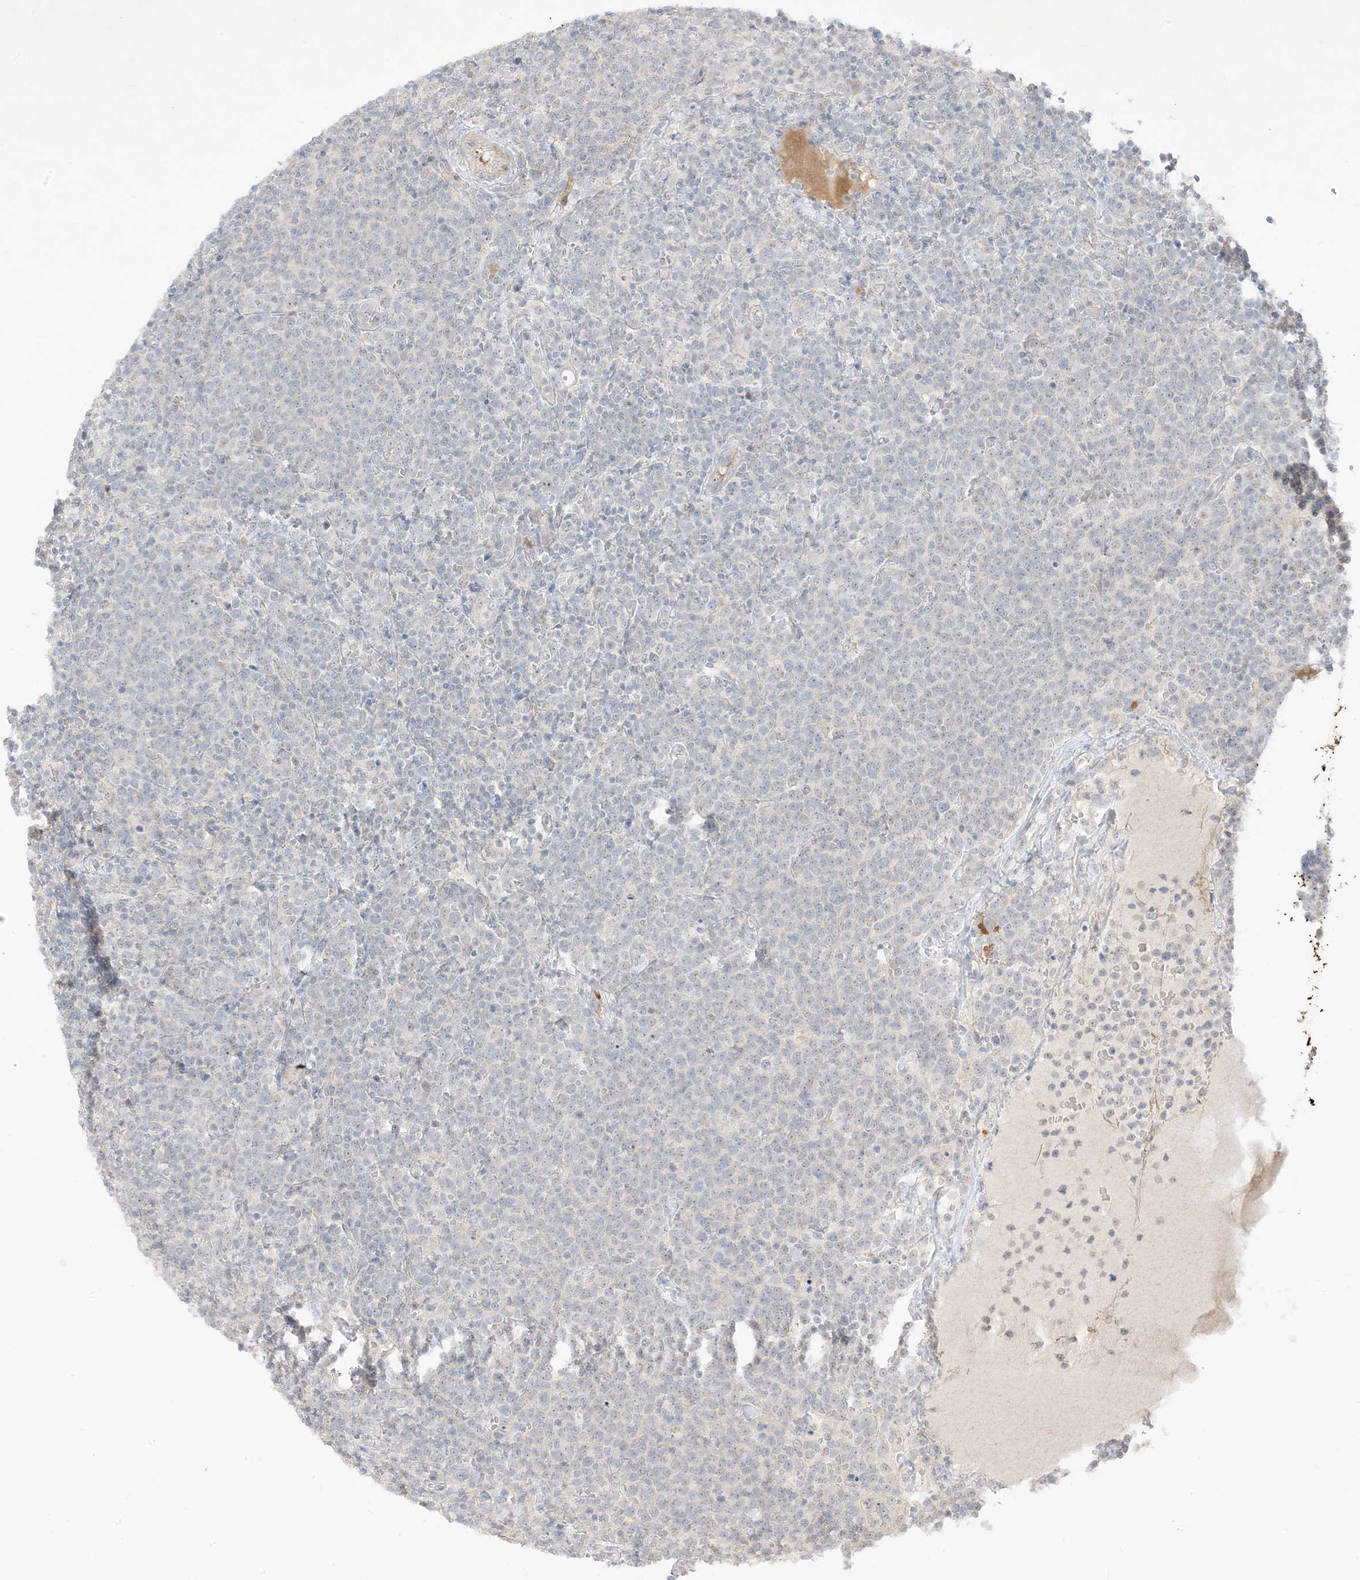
{"staining": {"intensity": "negative", "quantity": "none", "location": "none"}, "tissue": "lymphoma", "cell_type": "Tumor cells", "image_type": "cancer", "snomed": [{"axis": "morphology", "description": "Malignant lymphoma, non-Hodgkin's type, High grade"}, {"axis": "topography", "description": "Lymph node"}], "caption": "Immunohistochemistry (IHC) of lymphoma reveals no staining in tumor cells.", "gene": "ETAA1", "patient": {"sex": "male", "age": 61}}